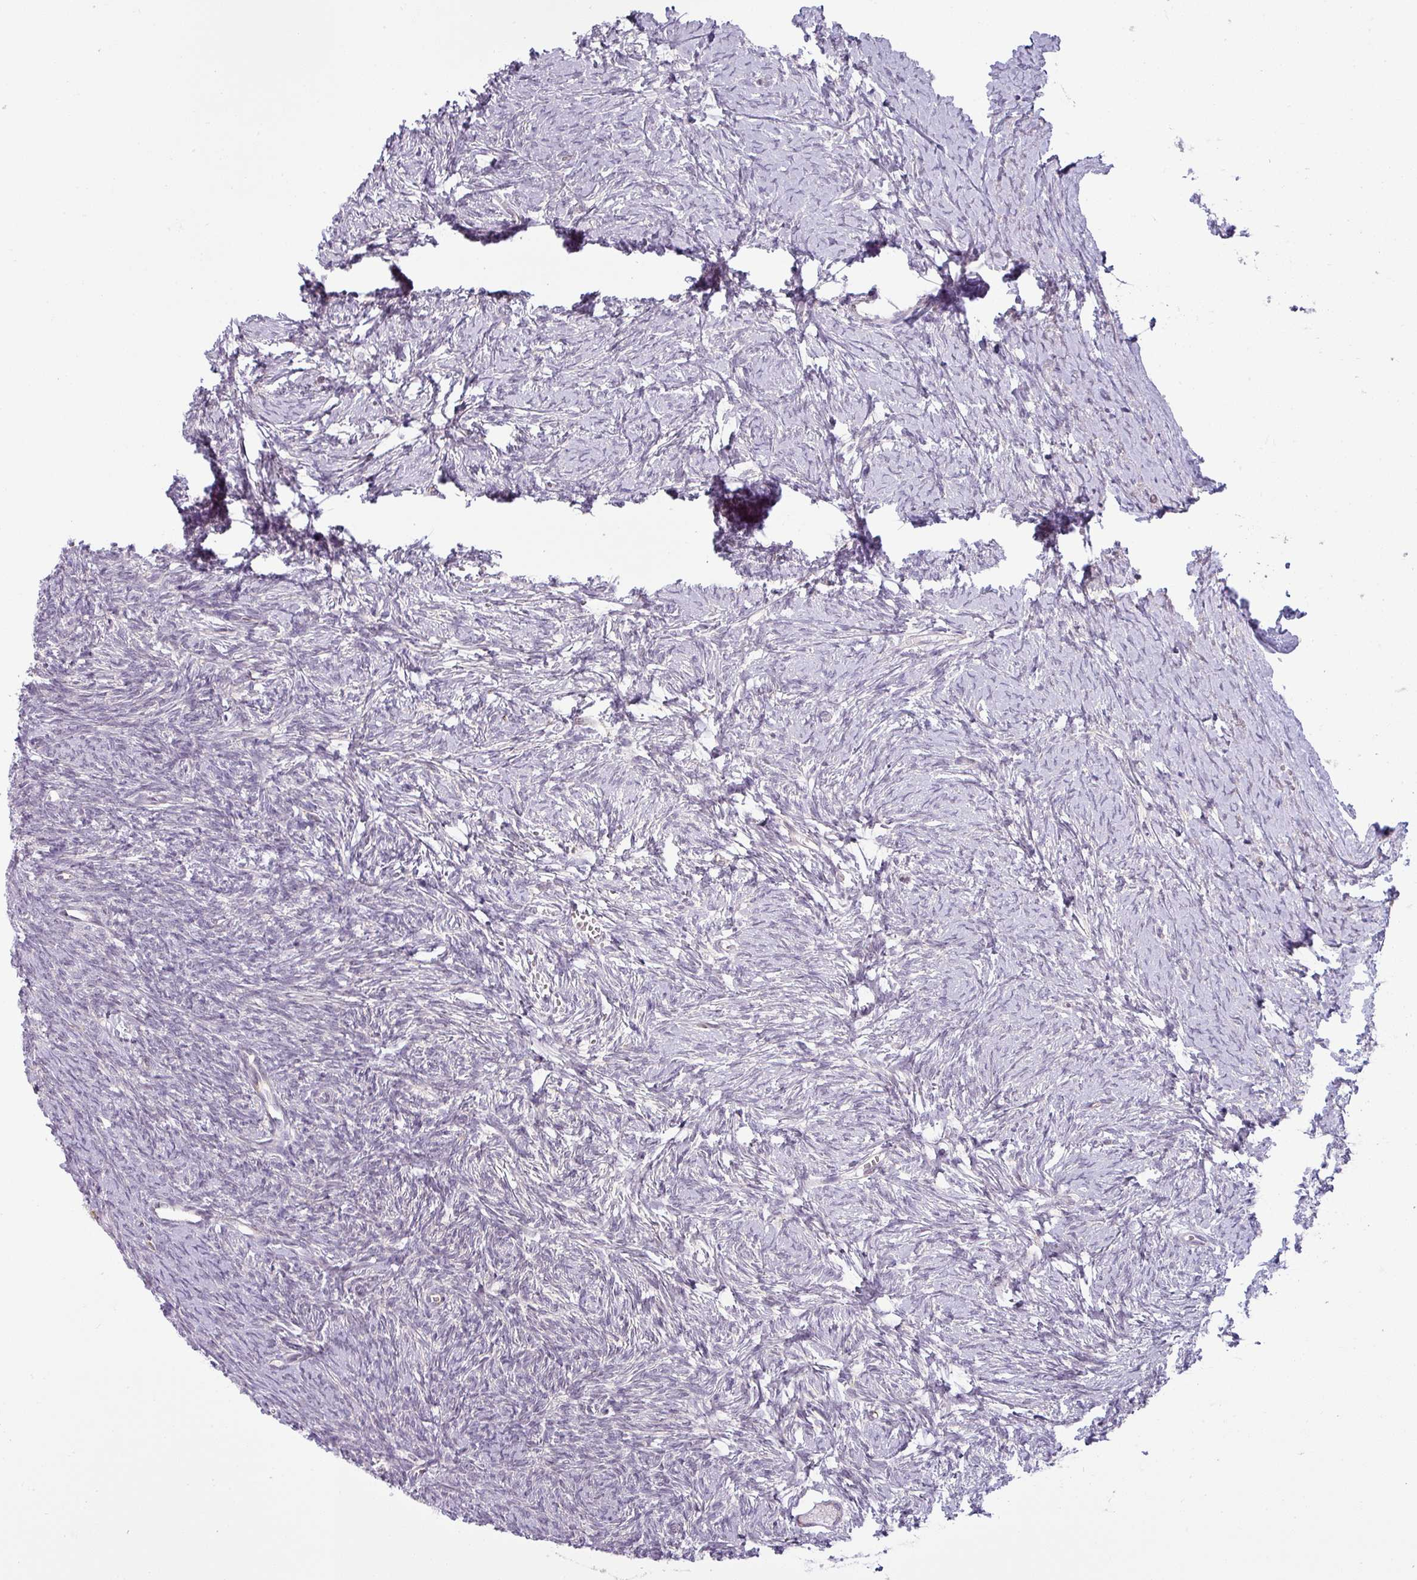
{"staining": {"intensity": "negative", "quantity": "none", "location": "none"}, "tissue": "ovary", "cell_type": "Follicle cells", "image_type": "normal", "snomed": [{"axis": "morphology", "description": "Normal tissue, NOS"}, {"axis": "topography", "description": "Ovary"}], "caption": "IHC image of benign ovary stained for a protein (brown), which reveals no positivity in follicle cells. (IHC, brightfield microscopy, high magnification).", "gene": "CCDC144A", "patient": {"sex": "female", "age": 39}}